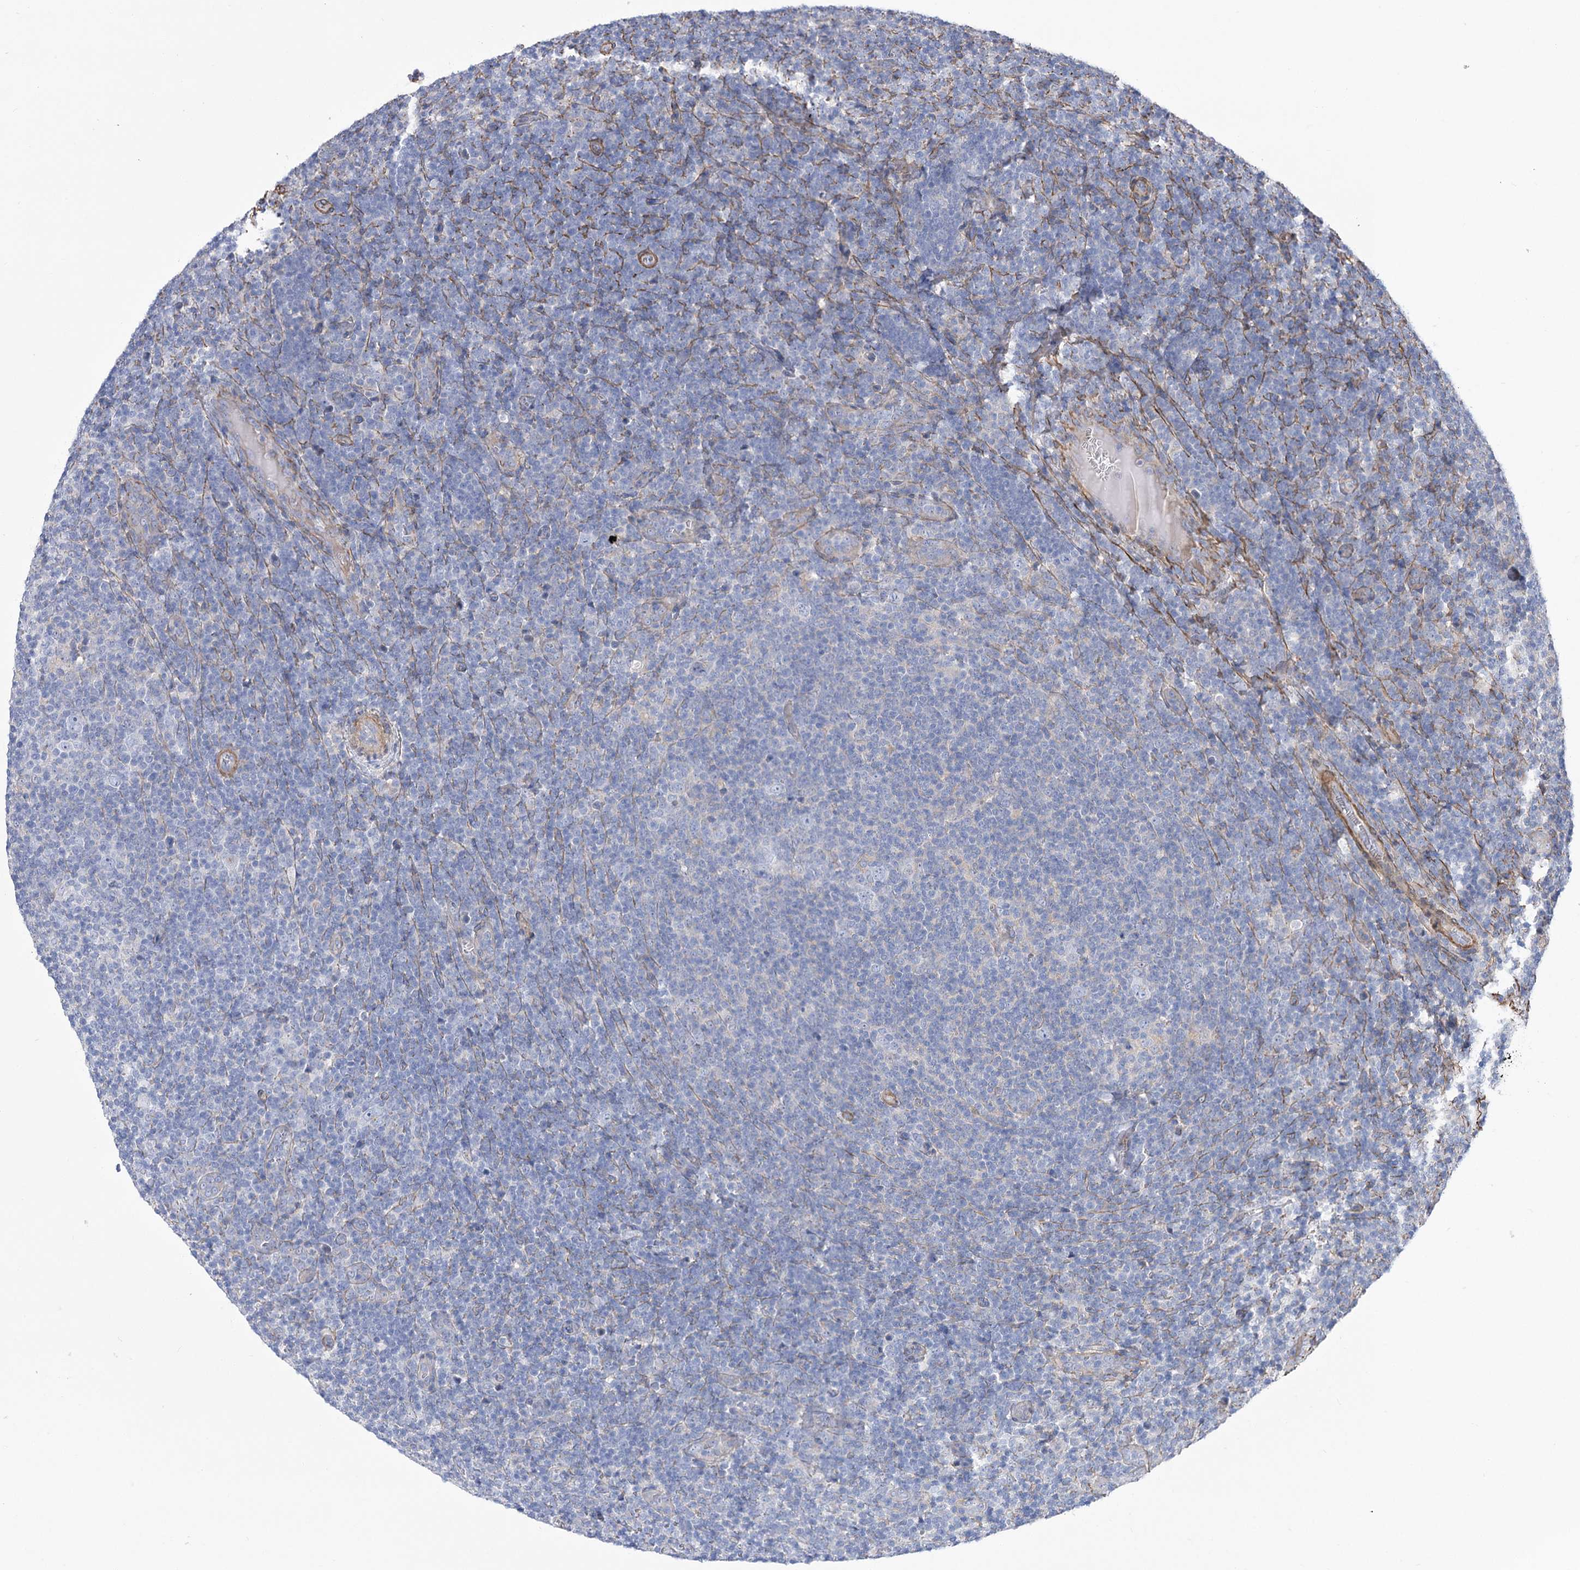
{"staining": {"intensity": "negative", "quantity": "none", "location": "none"}, "tissue": "lymphoma", "cell_type": "Tumor cells", "image_type": "cancer", "snomed": [{"axis": "morphology", "description": "Hodgkin's disease, NOS"}, {"axis": "topography", "description": "Lymph node"}], "caption": "Image shows no protein staining in tumor cells of lymphoma tissue.", "gene": "WASHC3", "patient": {"sex": "female", "age": 57}}